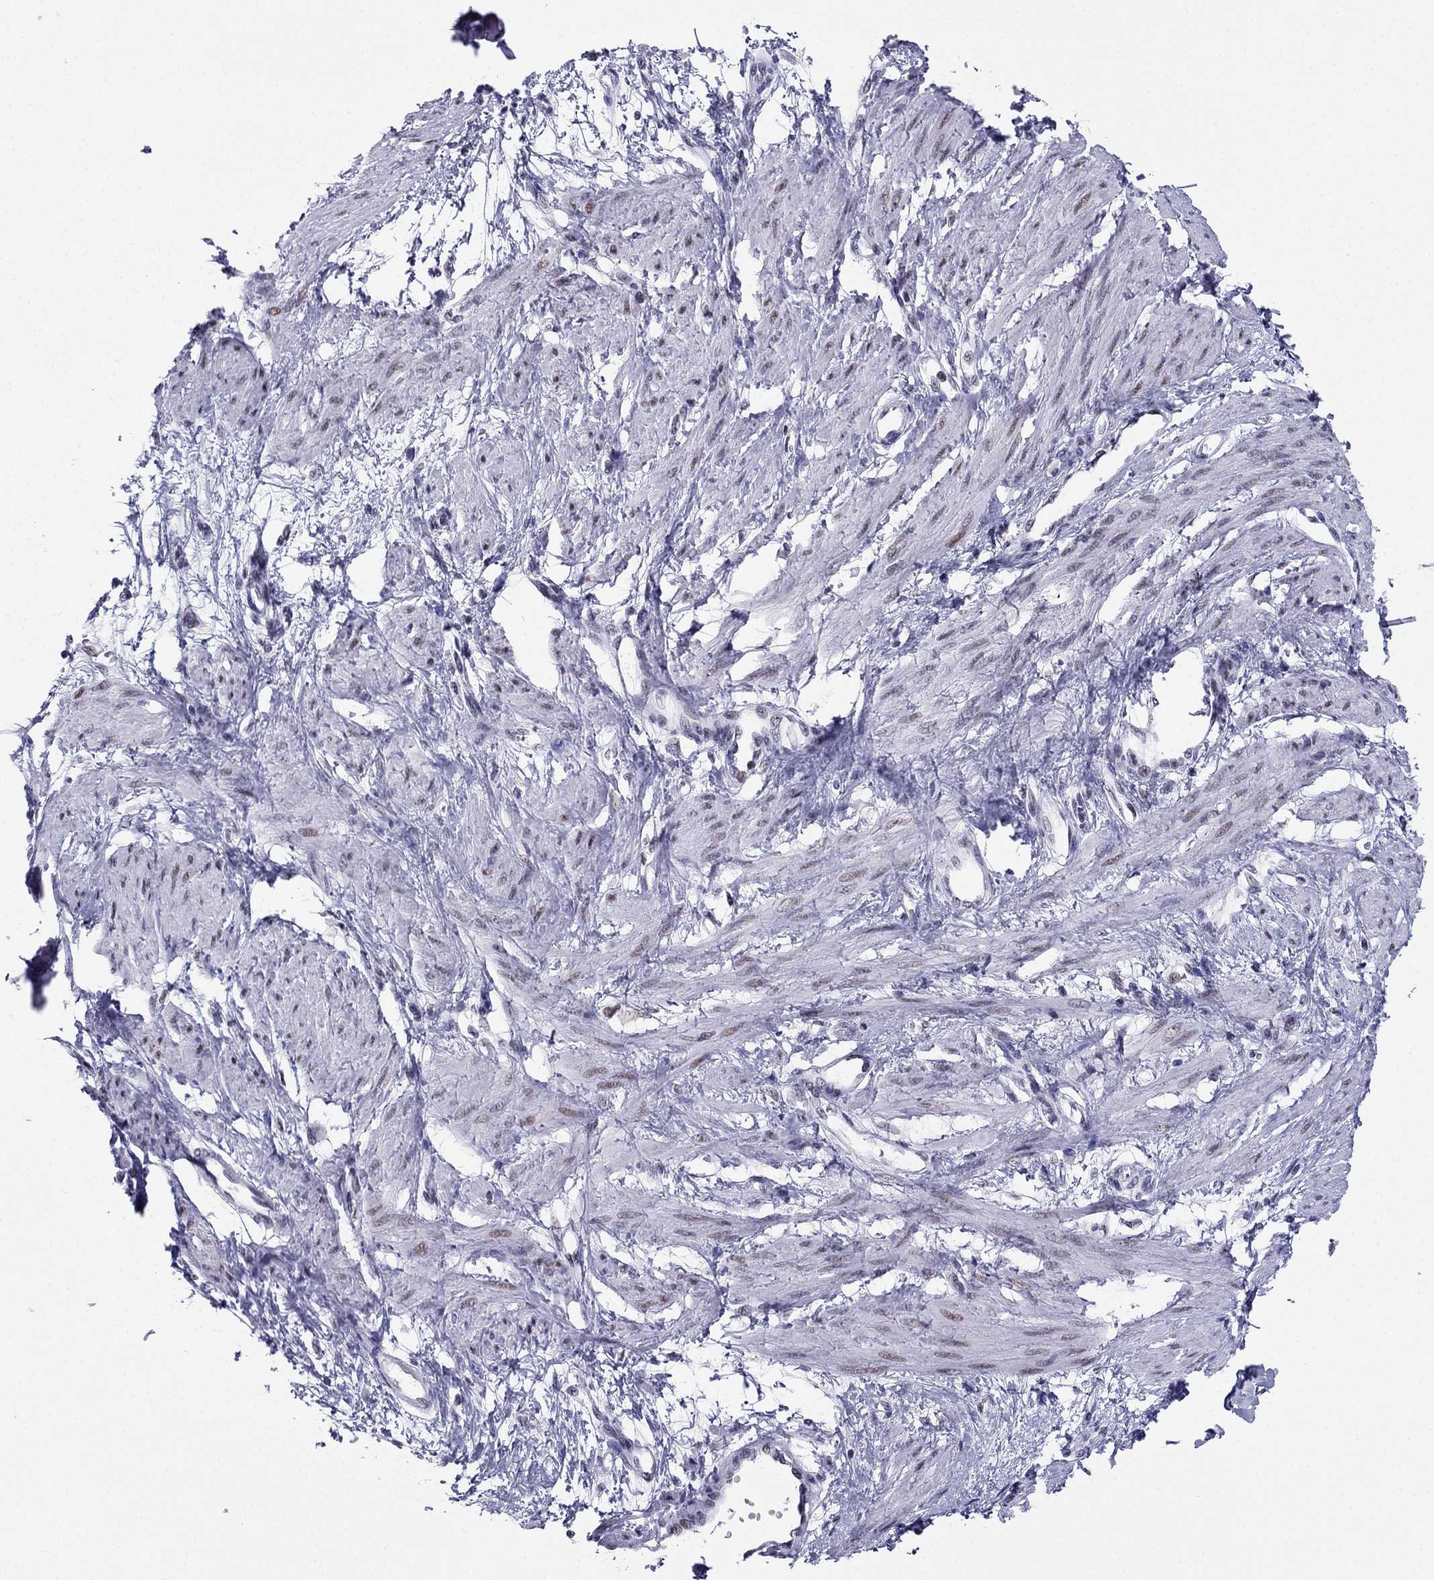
{"staining": {"intensity": "moderate", "quantity": "<25%", "location": "nuclear"}, "tissue": "smooth muscle", "cell_type": "Smooth muscle cells", "image_type": "normal", "snomed": [{"axis": "morphology", "description": "Normal tissue, NOS"}, {"axis": "topography", "description": "Smooth muscle"}, {"axis": "topography", "description": "Uterus"}], "caption": "Immunohistochemistry (IHC) histopathology image of benign smooth muscle stained for a protein (brown), which shows low levels of moderate nuclear staining in about <25% of smooth muscle cells.", "gene": "PPM1G", "patient": {"sex": "female", "age": 39}}